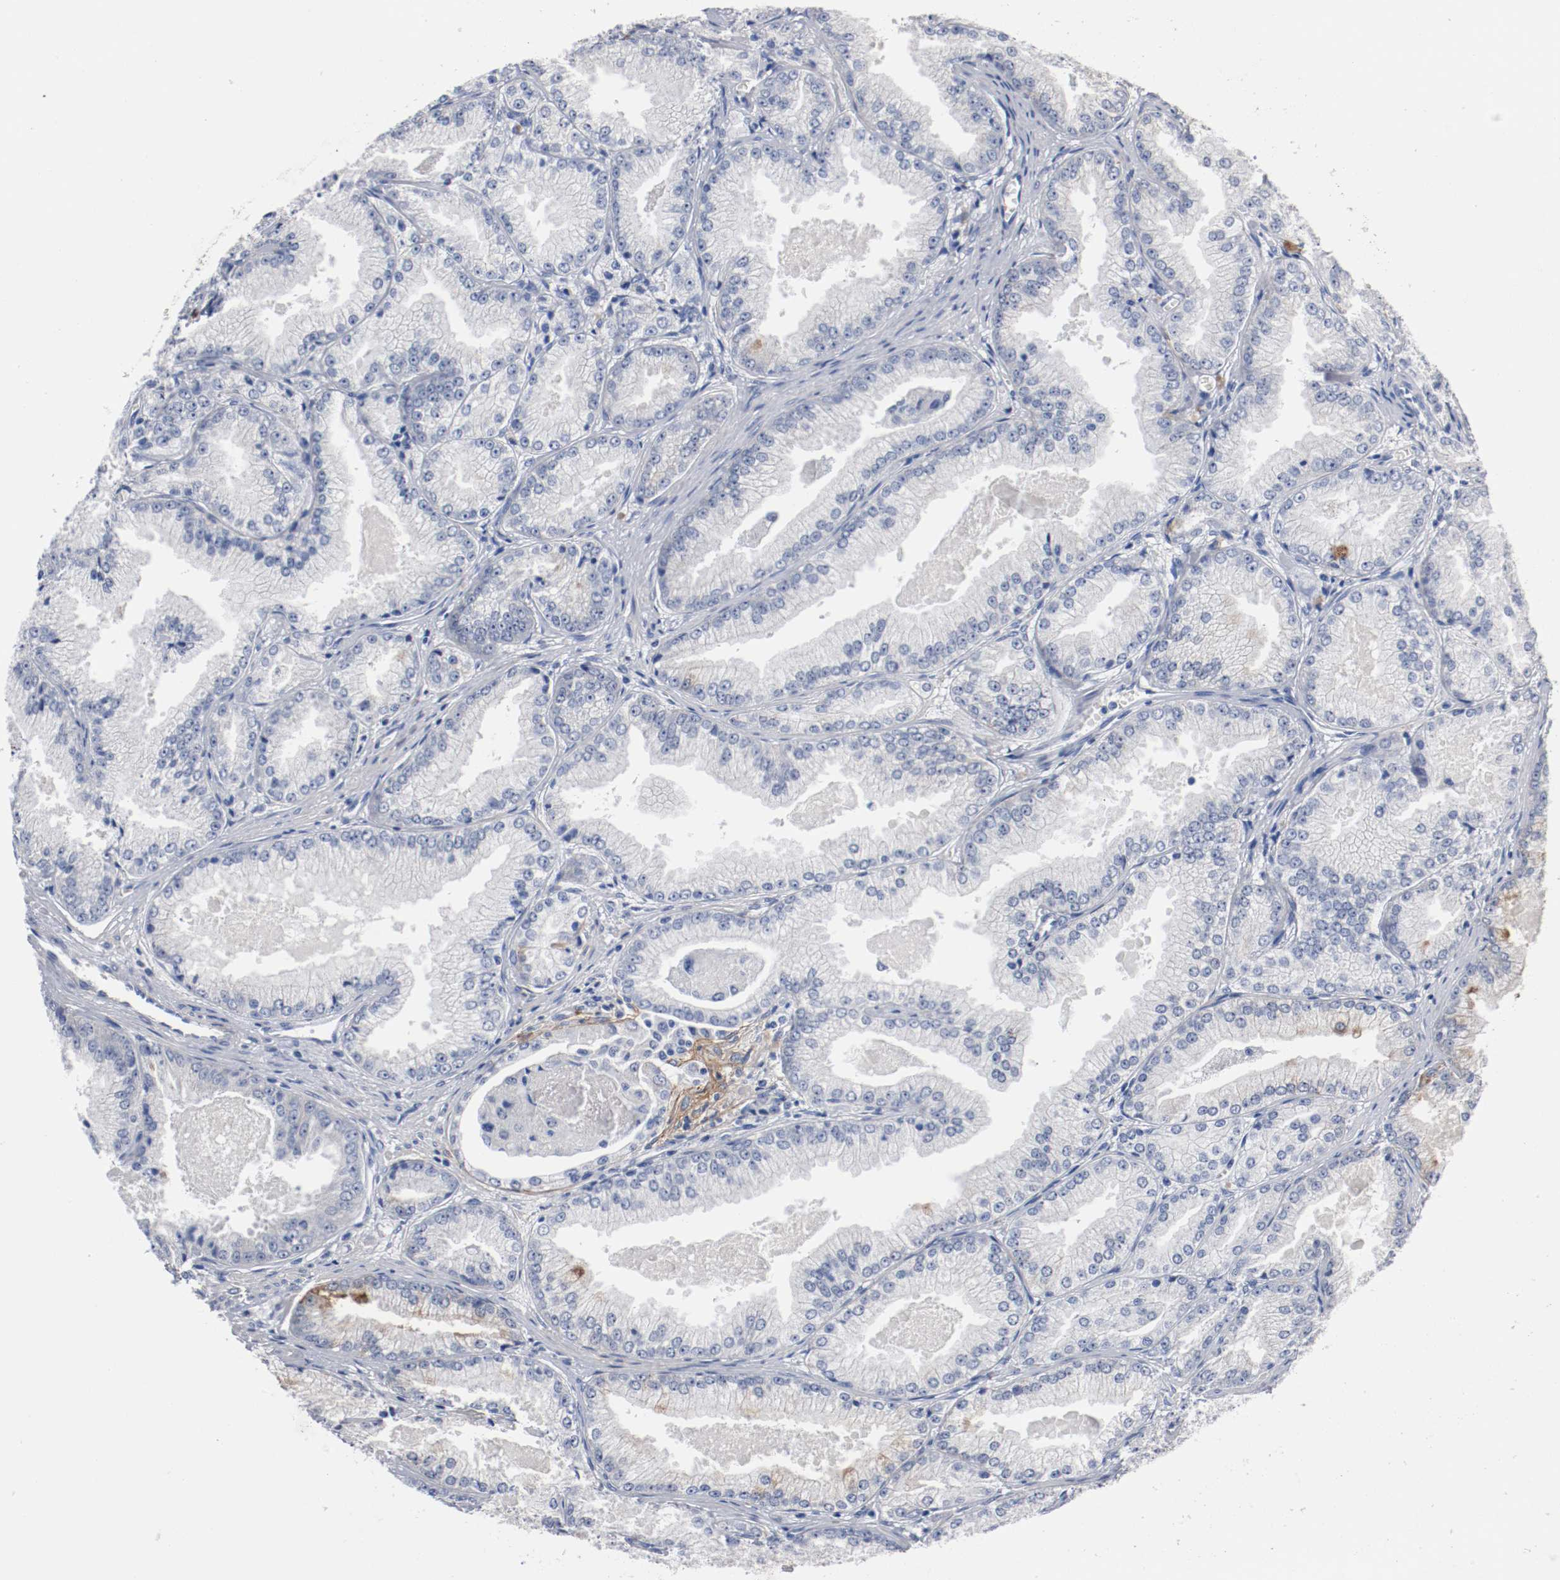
{"staining": {"intensity": "negative", "quantity": "none", "location": "none"}, "tissue": "prostate cancer", "cell_type": "Tumor cells", "image_type": "cancer", "snomed": [{"axis": "morphology", "description": "Adenocarcinoma, High grade"}, {"axis": "topography", "description": "Prostate"}], "caption": "Immunohistochemistry (IHC) micrograph of human prostate cancer (adenocarcinoma (high-grade)) stained for a protein (brown), which exhibits no positivity in tumor cells.", "gene": "TNC", "patient": {"sex": "male", "age": 61}}